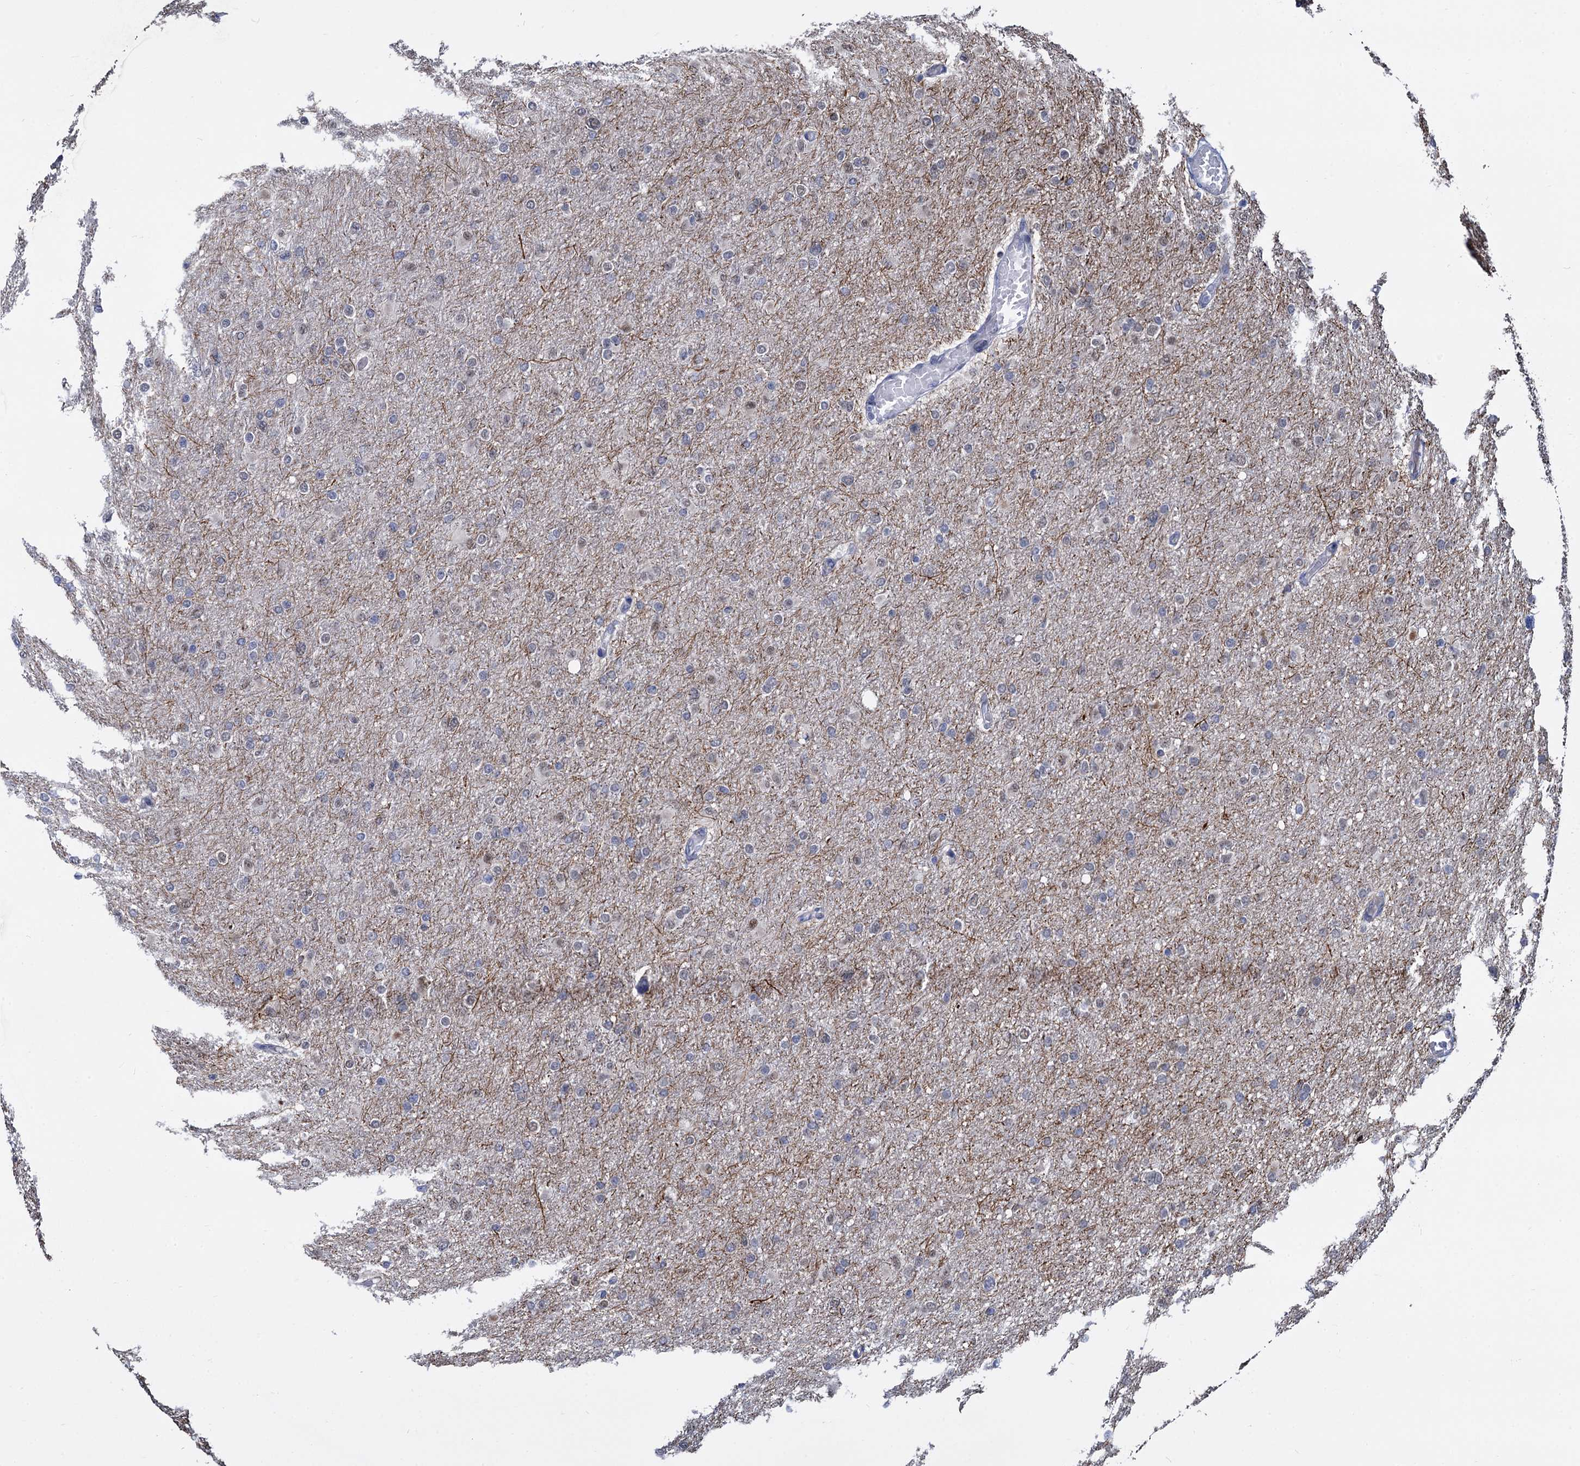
{"staining": {"intensity": "weak", "quantity": "25%-75%", "location": "nuclear"}, "tissue": "glioma", "cell_type": "Tumor cells", "image_type": "cancer", "snomed": [{"axis": "morphology", "description": "Glioma, malignant, High grade"}, {"axis": "topography", "description": "Cerebral cortex"}], "caption": "Approximately 25%-75% of tumor cells in malignant glioma (high-grade) show weak nuclear protein expression as visualized by brown immunohistochemical staining.", "gene": "PSMD4", "patient": {"sex": "female", "age": 36}}